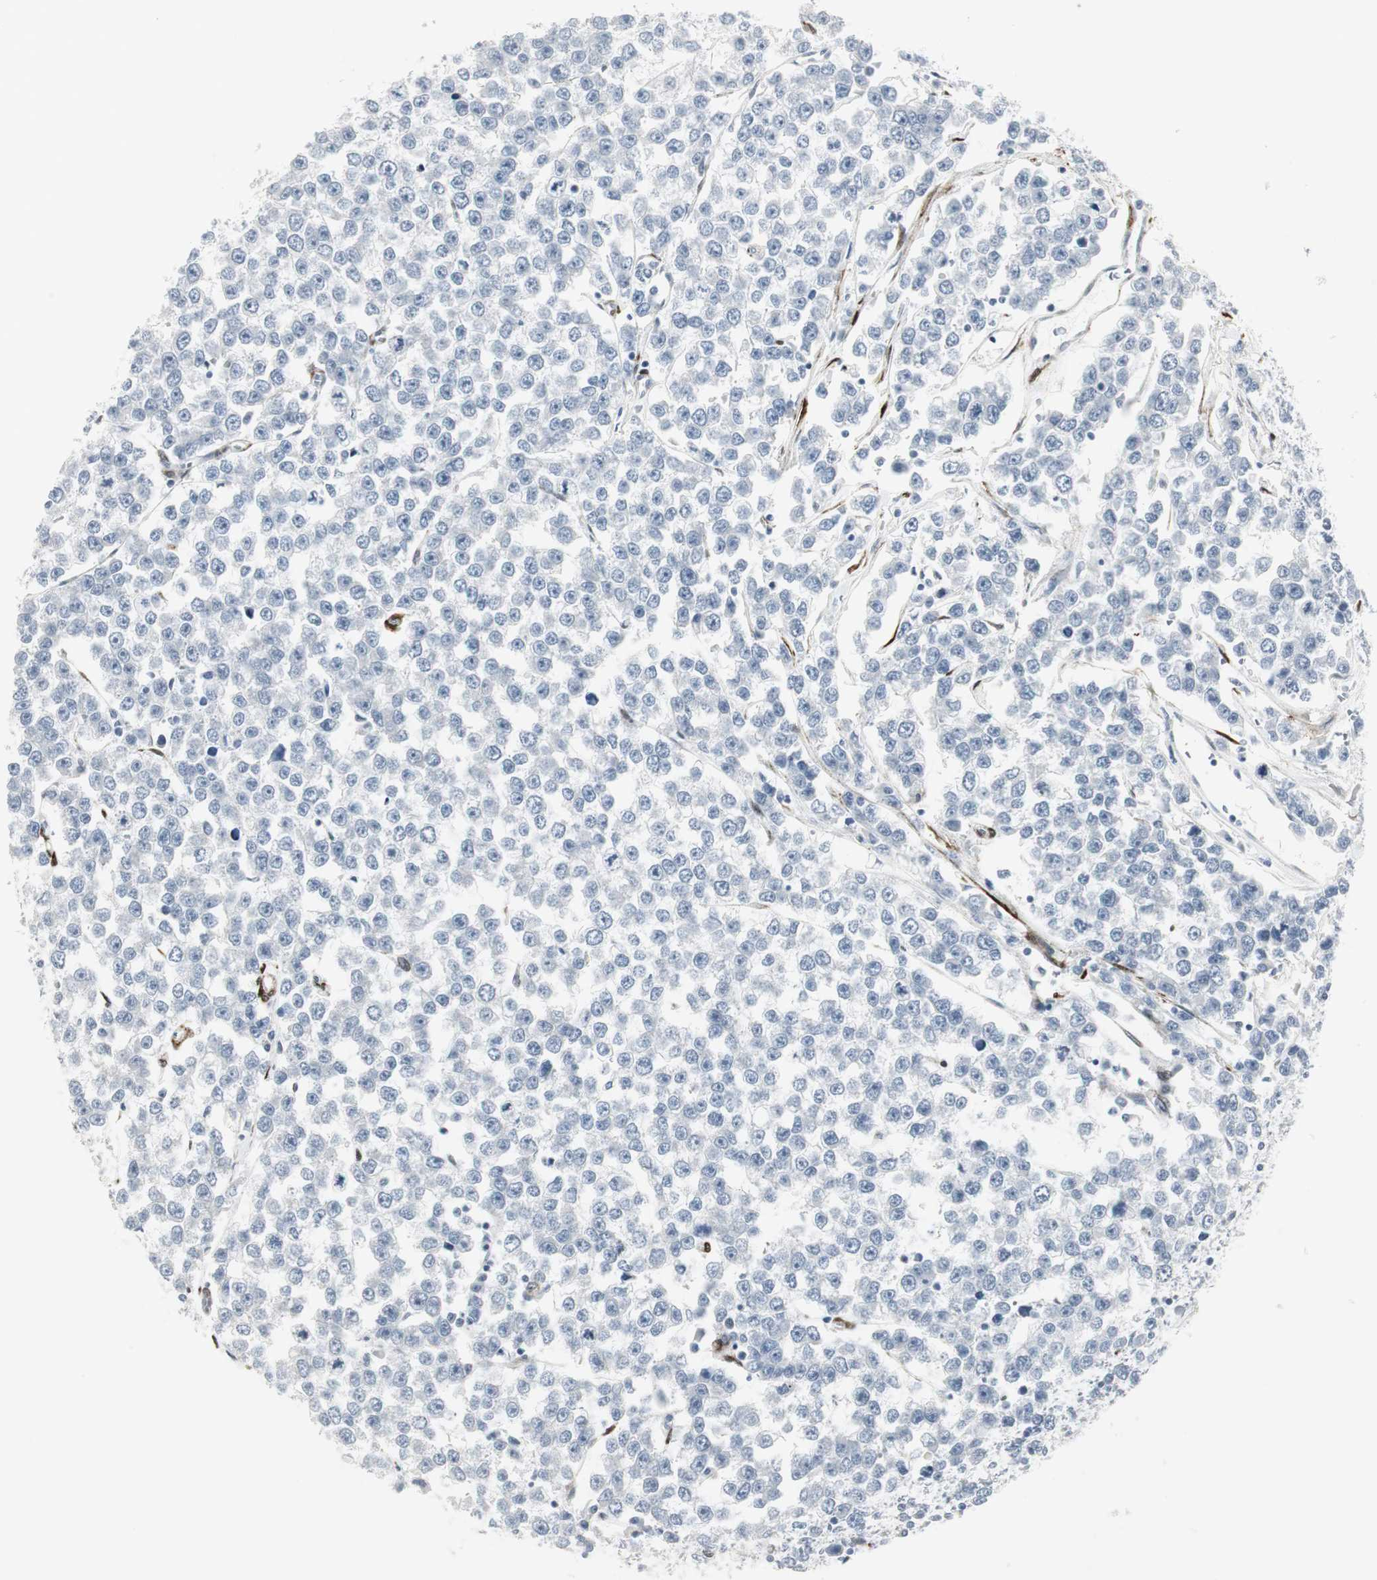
{"staining": {"intensity": "negative", "quantity": "none", "location": "none"}, "tissue": "testis cancer", "cell_type": "Tumor cells", "image_type": "cancer", "snomed": [{"axis": "morphology", "description": "Seminoma, NOS"}, {"axis": "morphology", "description": "Carcinoma, Embryonal, NOS"}, {"axis": "topography", "description": "Testis"}], "caption": "DAB (3,3'-diaminobenzidine) immunohistochemical staining of testis embryonal carcinoma exhibits no significant expression in tumor cells.", "gene": "PPP1R14A", "patient": {"sex": "male", "age": 52}}